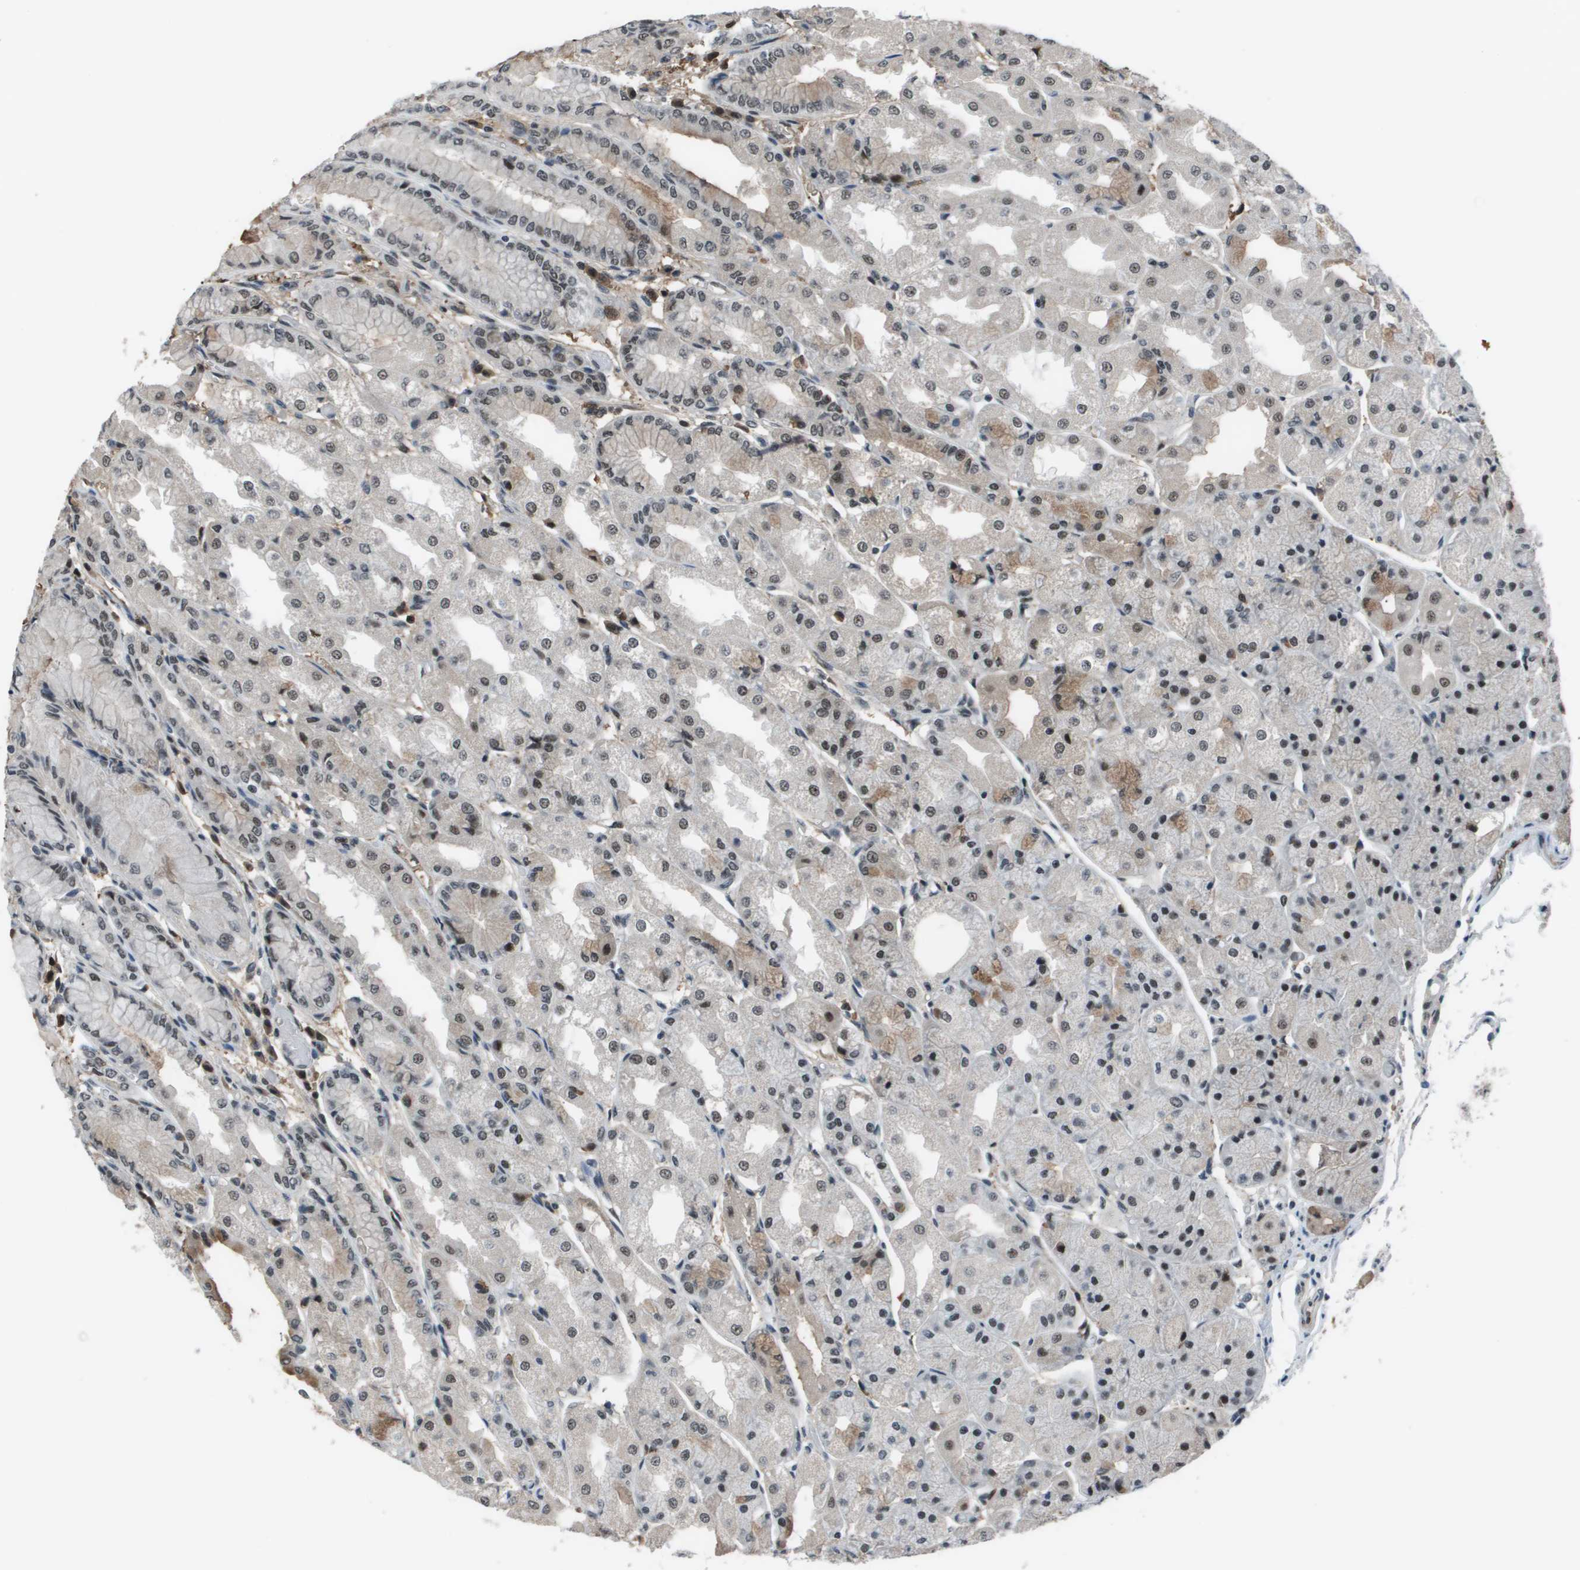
{"staining": {"intensity": "strong", "quantity": "25%-75%", "location": "nuclear"}, "tissue": "stomach", "cell_type": "Glandular cells", "image_type": "normal", "snomed": [{"axis": "morphology", "description": "Normal tissue, NOS"}, {"axis": "topography", "description": "Stomach, upper"}], "caption": "The micrograph reveals staining of unremarkable stomach, revealing strong nuclear protein expression (brown color) within glandular cells. (brown staining indicates protein expression, while blue staining denotes nuclei).", "gene": "THRAP3", "patient": {"sex": "male", "age": 72}}